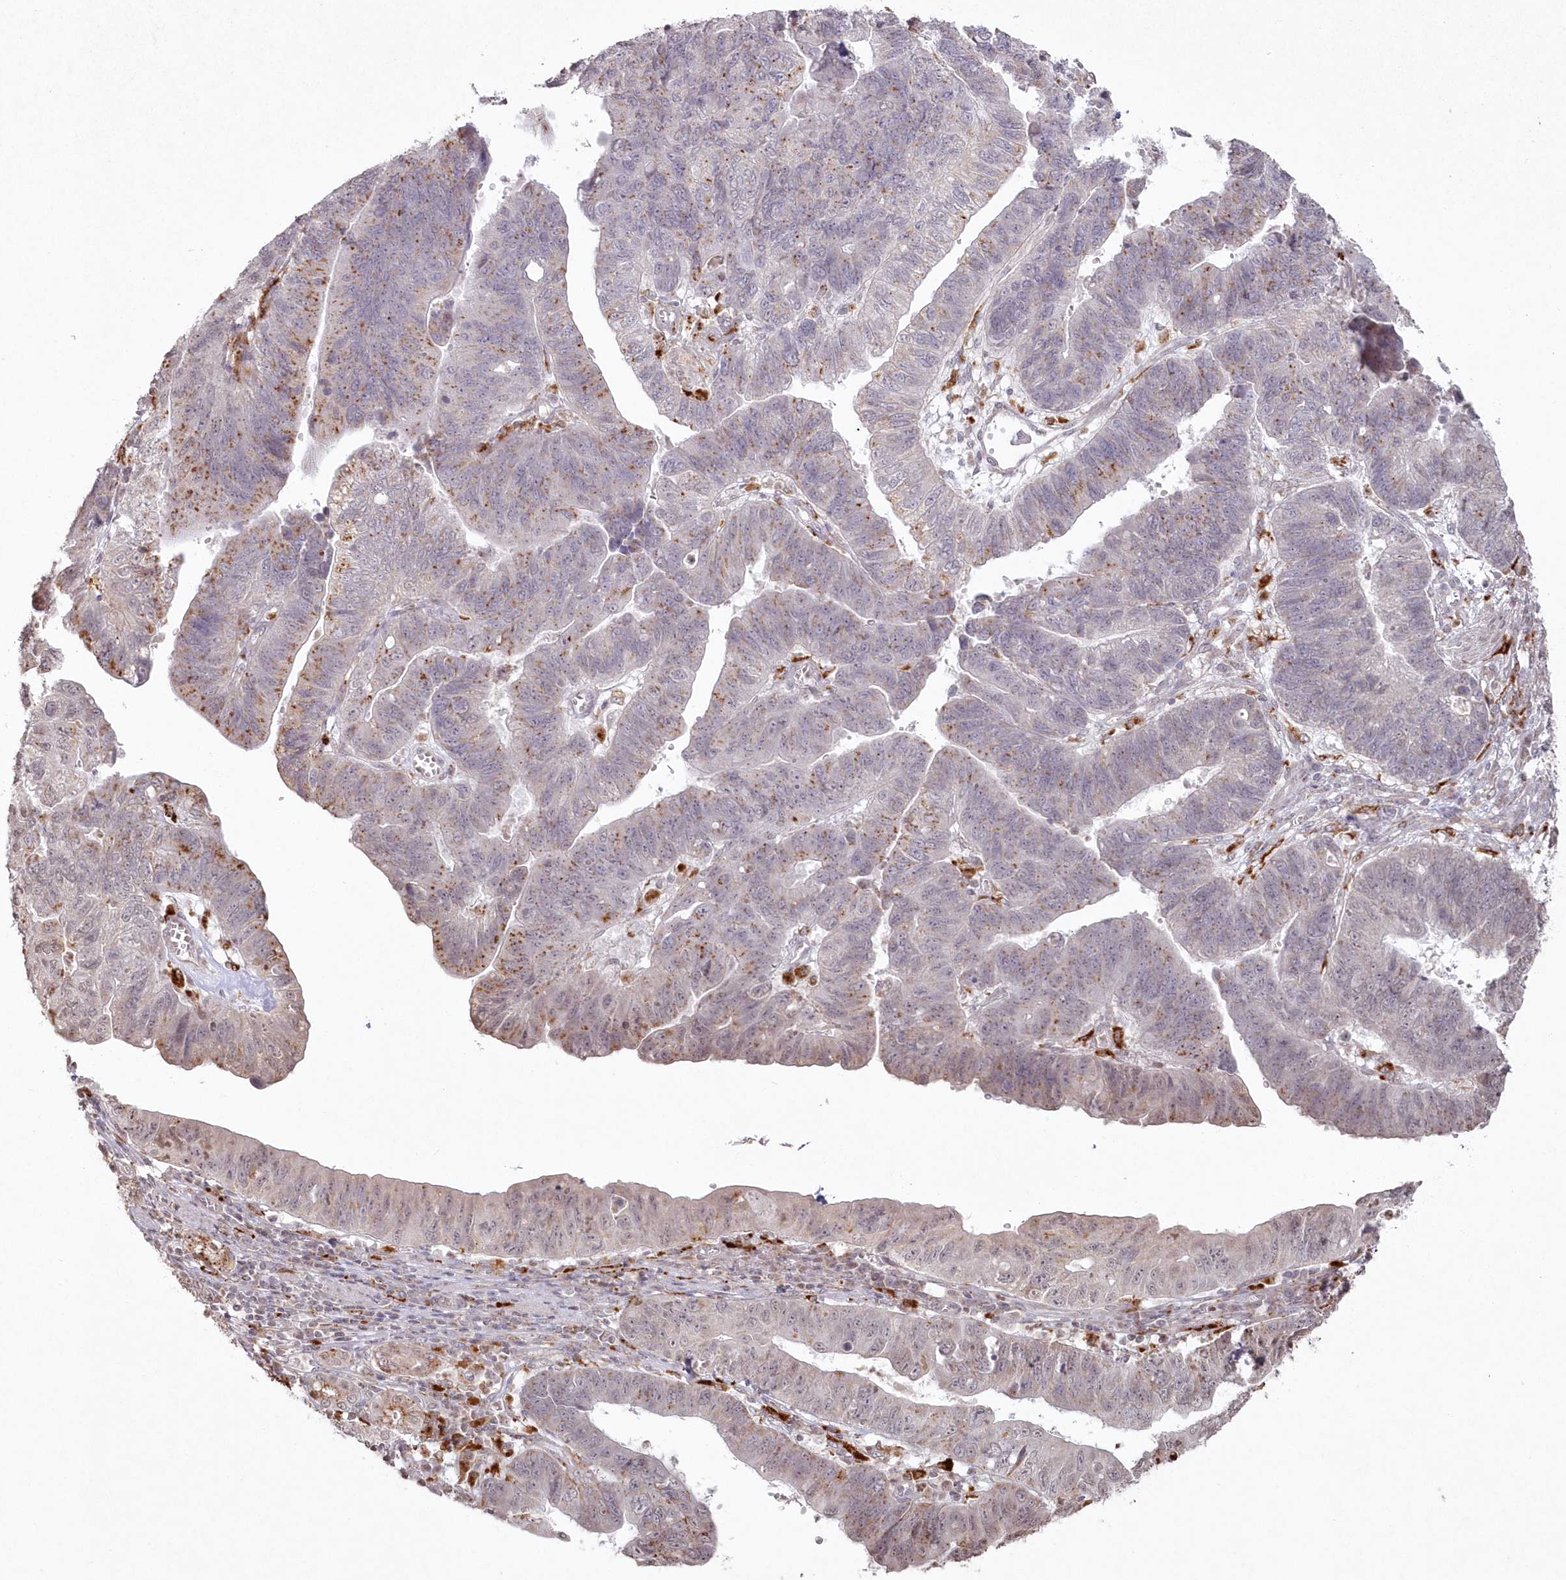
{"staining": {"intensity": "moderate", "quantity": "<25%", "location": "cytoplasmic/membranous"}, "tissue": "stomach cancer", "cell_type": "Tumor cells", "image_type": "cancer", "snomed": [{"axis": "morphology", "description": "Adenocarcinoma, NOS"}, {"axis": "topography", "description": "Stomach"}], "caption": "Stomach cancer (adenocarcinoma) stained for a protein (brown) exhibits moderate cytoplasmic/membranous positive positivity in approximately <25% of tumor cells.", "gene": "ARSB", "patient": {"sex": "male", "age": 59}}